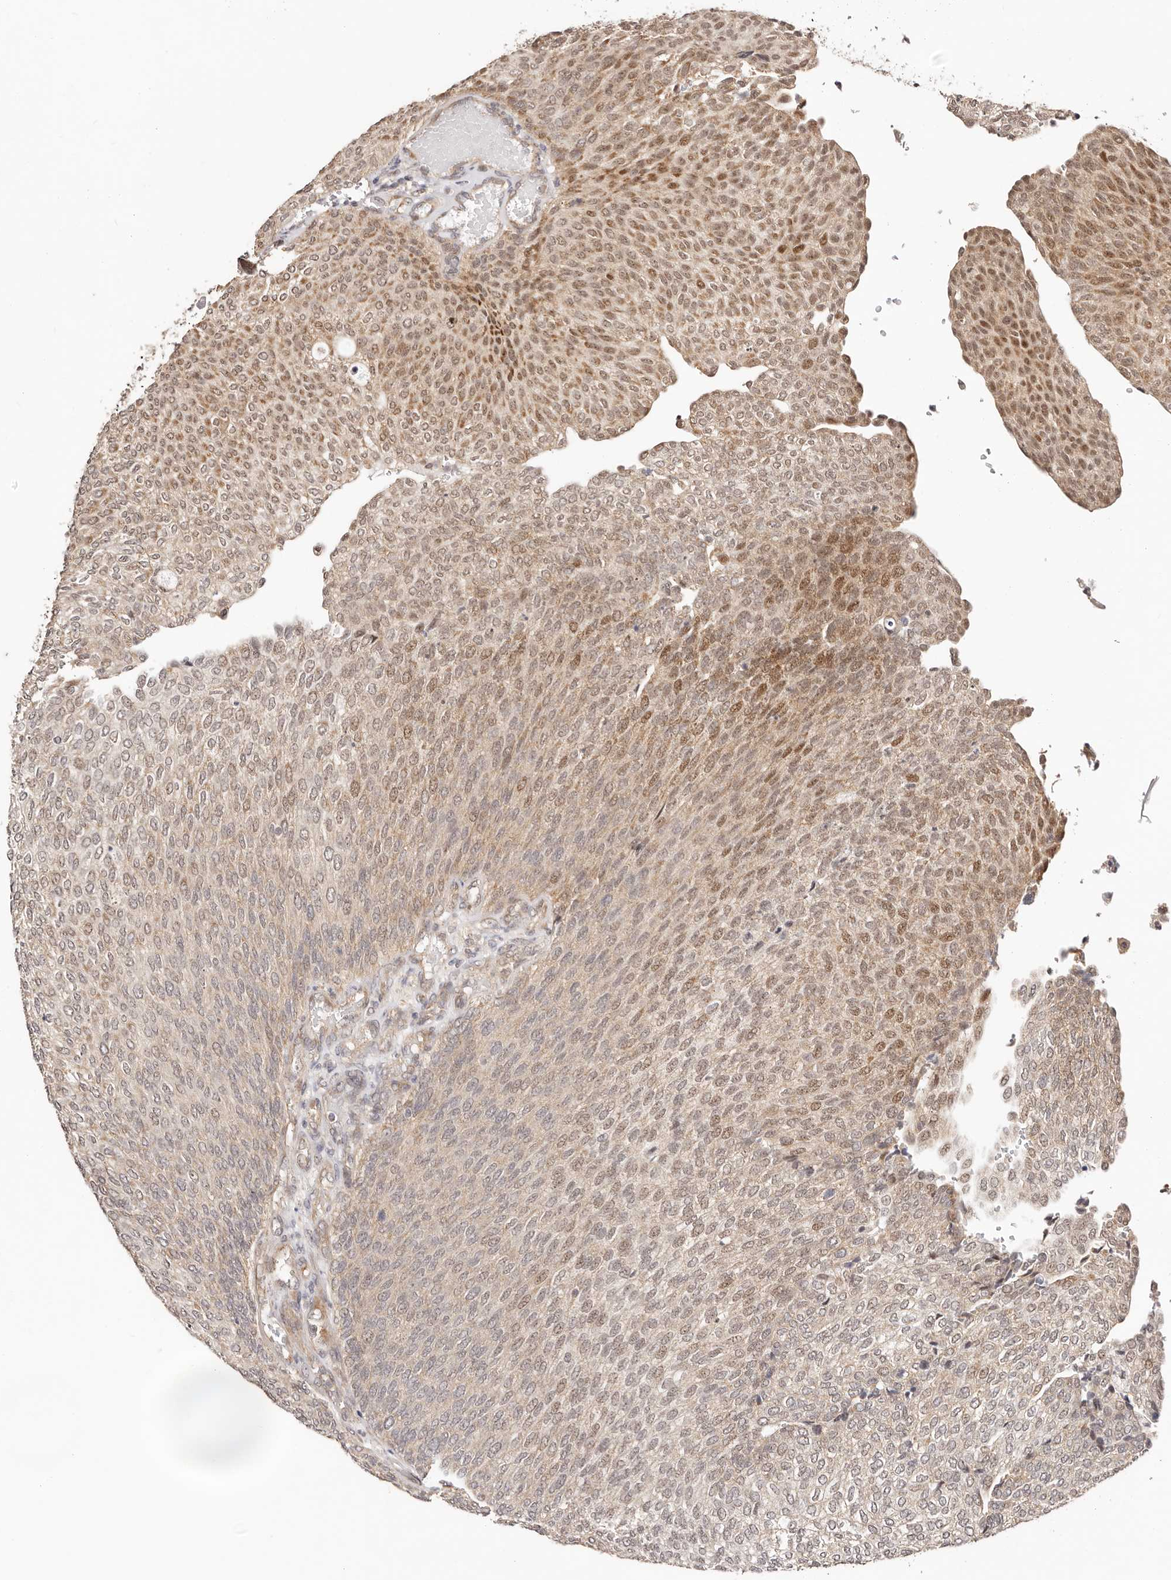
{"staining": {"intensity": "moderate", "quantity": ">75%", "location": "nuclear"}, "tissue": "urothelial cancer", "cell_type": "Tumor cells", "image_type": "cancer", "snomed": [{"axis": "morphology", "description": "Urothelial carcinoma, Low grade"}, {"axis": "topography", "description": "Urinary bladder"}], "caption": "Immunohistochemistry staining of urothelial cancer, which shows medium levels of moderate nuclear staining in approximately >75% of tumor cells indicating moderate nuclear protein expression. The staining was performed using DAB (3,3'-diaminobenzidine) (brown) for protein detection and nuclei were counterstained in hematoxylin (blue).", "gene": "CTNNBL1", "patient": {"sex": "female", "age": 79}}